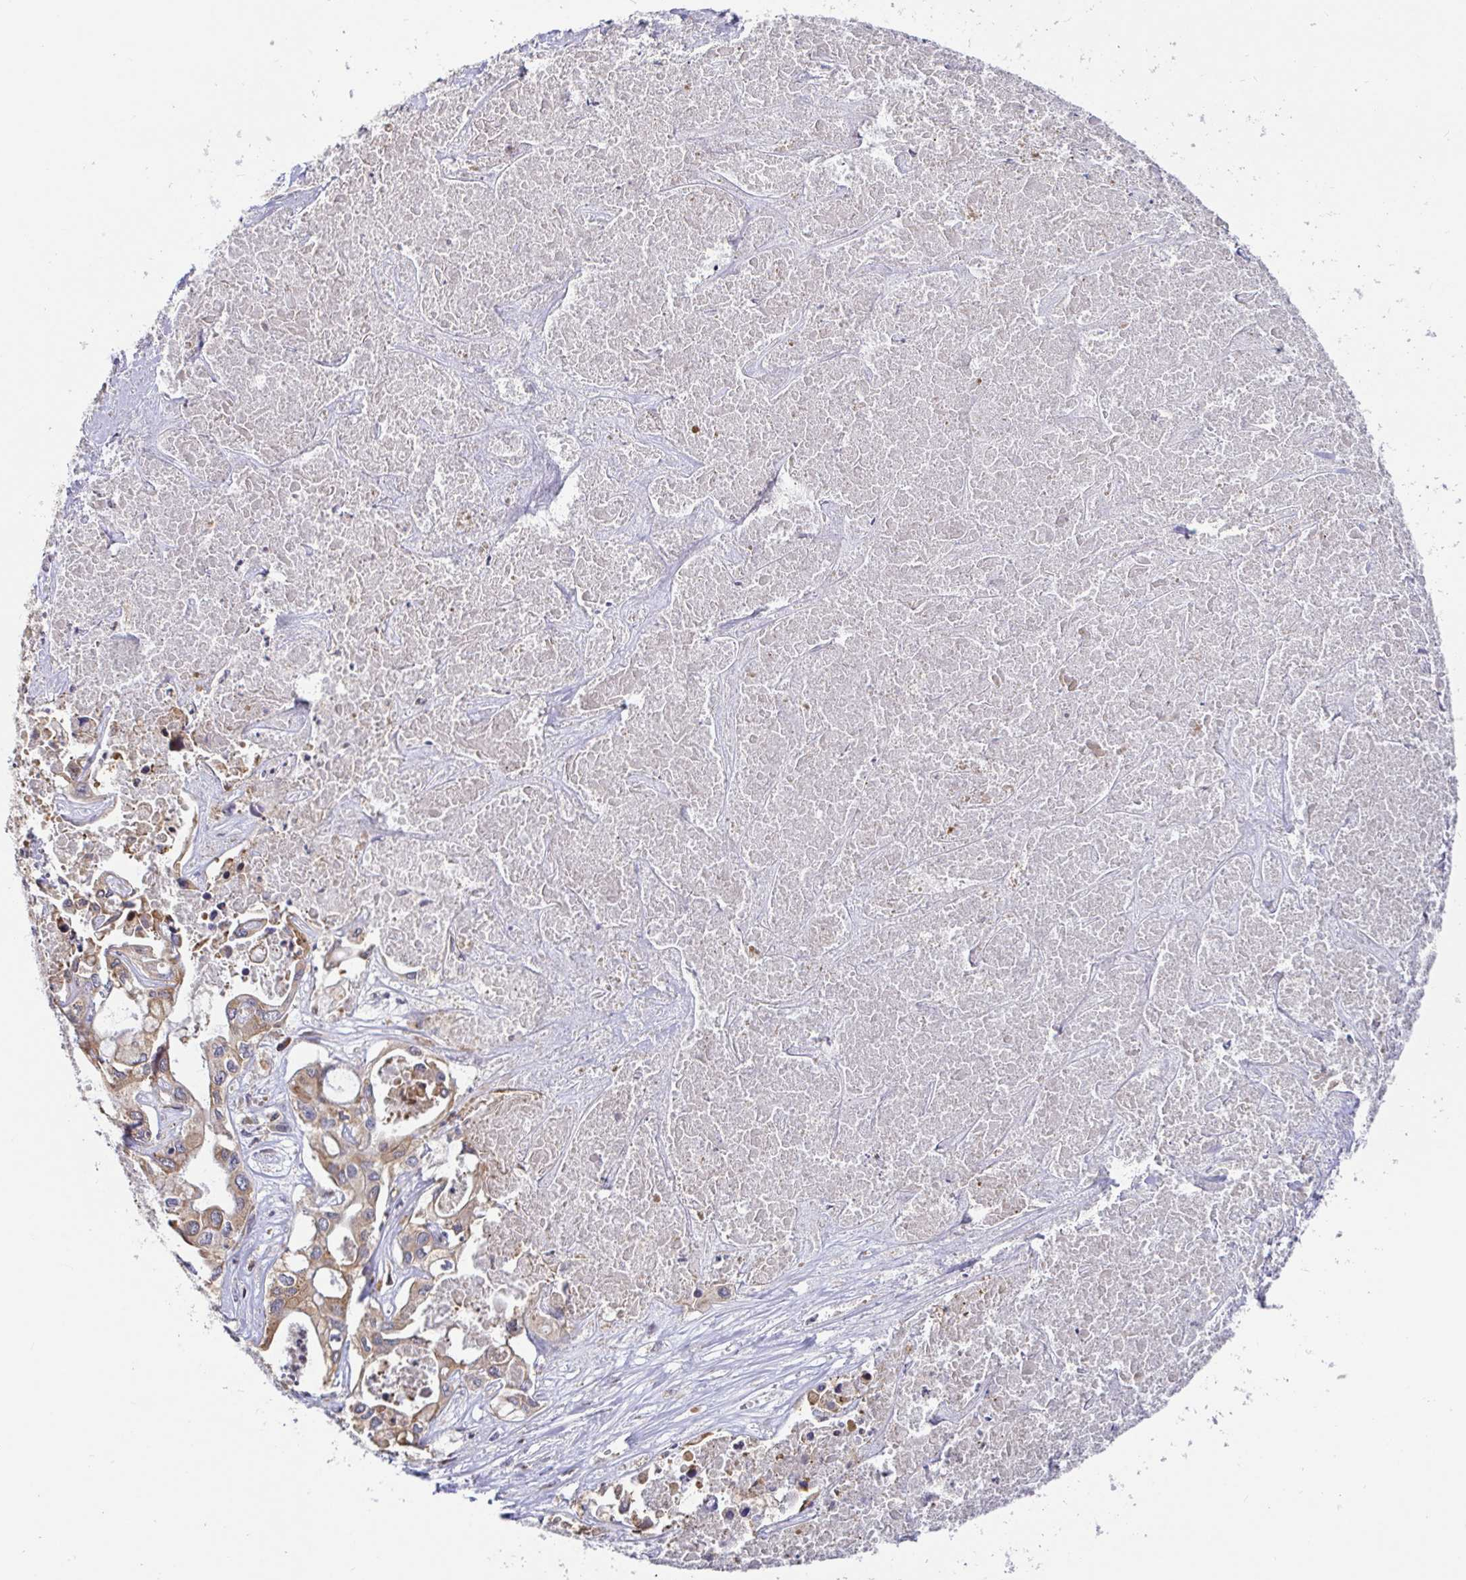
{"staining": {"intensity": "weak", "quantity": ">75%", "location": "cytoplasmic/membranous"}, "tissue": "liver cancer", "cell_type": "Tumor cells", "image_type": "cancer", "snomed": [{"axis": "morphology", "description": "Cholangiocarcinoma"}, {"axis": "topography", "description": "Liver"}], "caption": "This image exhibits IHC staining of human liver cancer (cholangiocarcinoma), with low weak cytoplasmic/membranous staining in approximately >75% of tumor cells.", "gene": "ELP1", "patient": {"sex": "female", "age": 64}}